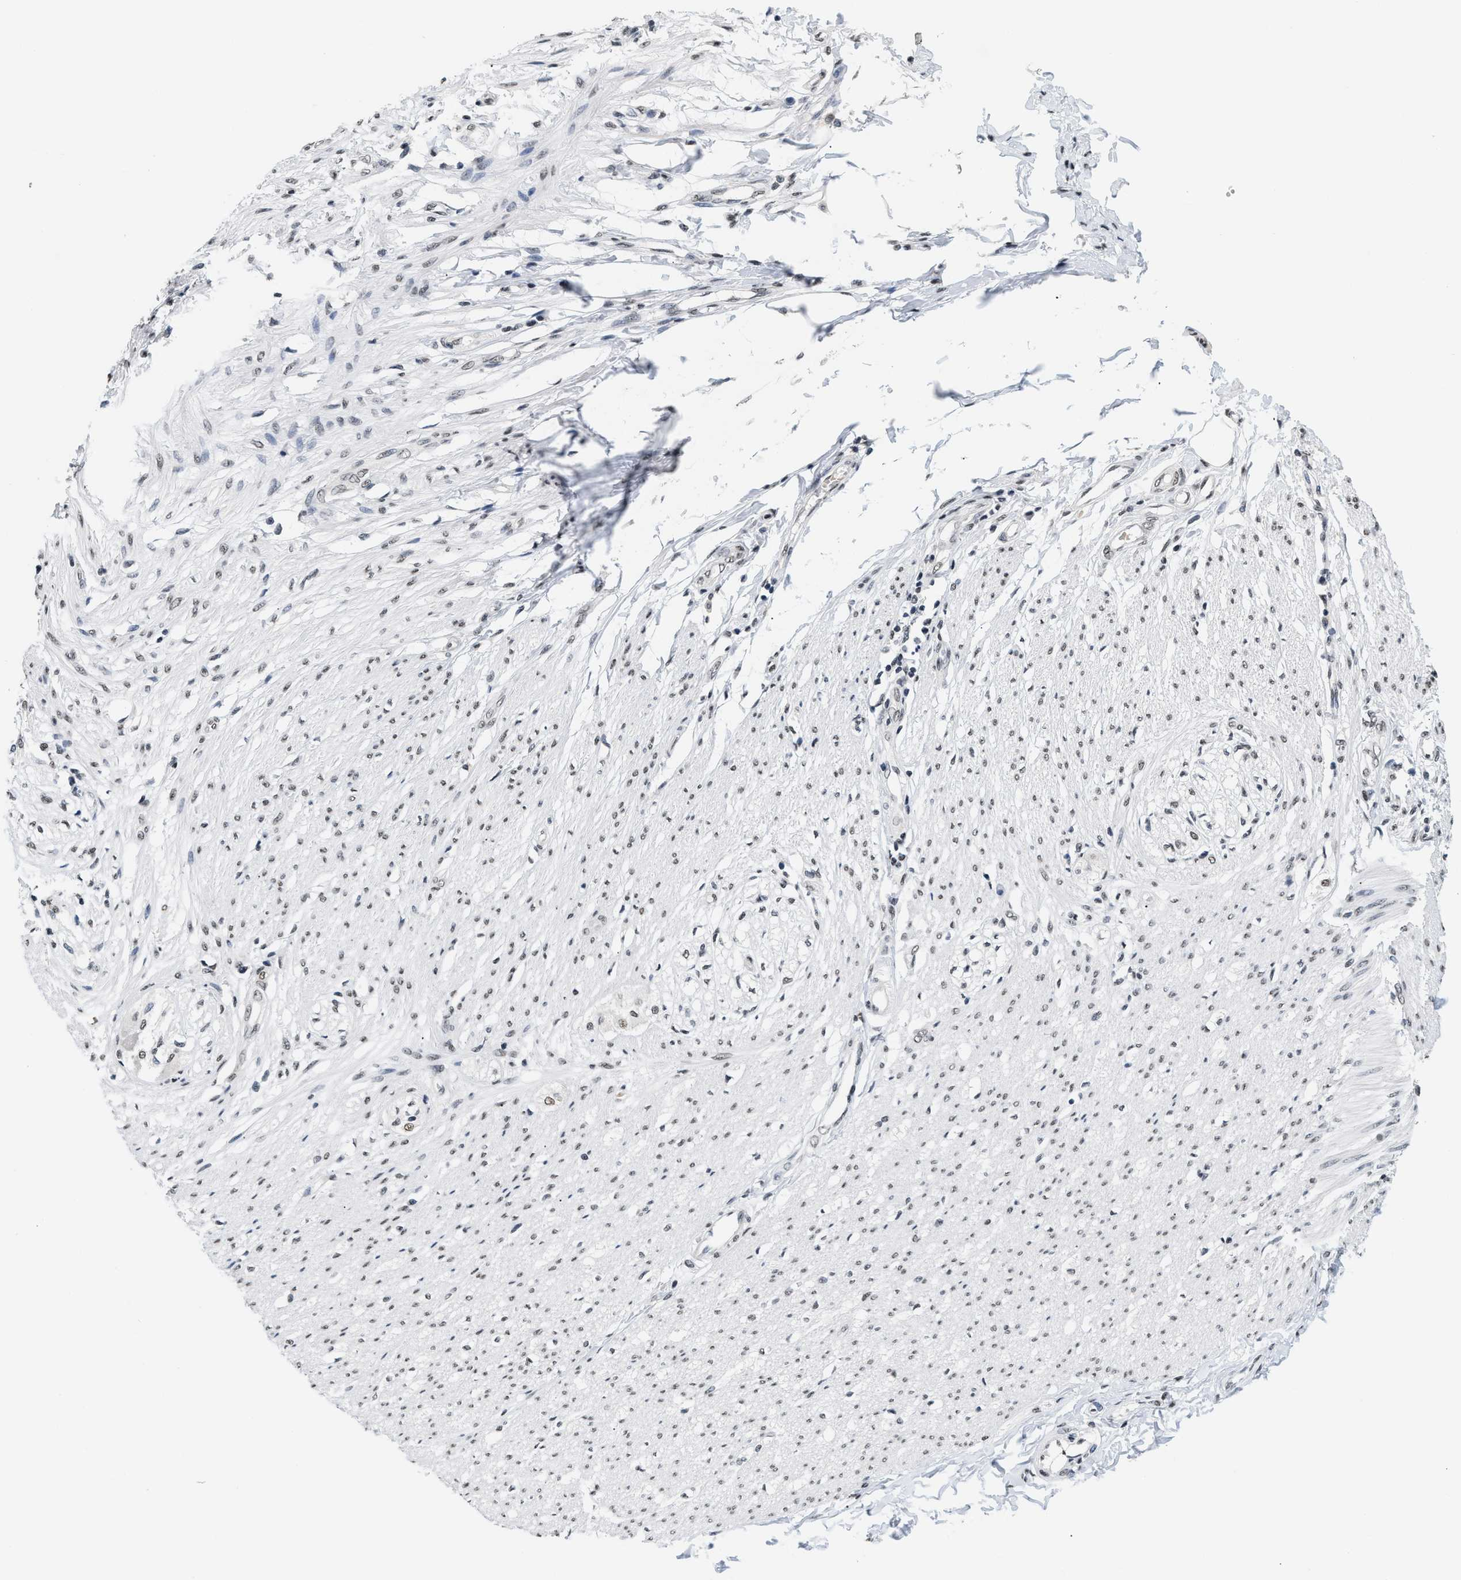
{"staining": {"intensity": "weak", "quantity": ">75%", "location": "nuclear"}, "tissue": "smooth muscle", "cell_type": "Smooth muscle cells", "image_type": "normal", "snomed": [{"axis": "morphology", "description": "Normal tissue, NOS"}, {"axis": "morphology", "description": "Adenocarcinoma, NOS"}, {"axis": "topography", "description": "Colon"}, {"axis": "topography", "description": "Peripheral nerve tissue"}], "caption": "Weak nuclear staining for a protein is appreciated in approximately >75% of smooth muscle cells of normal smooth muscle using IHC.", "gene": "RAF1", "patient": {"sex": "male", "age": 14}}